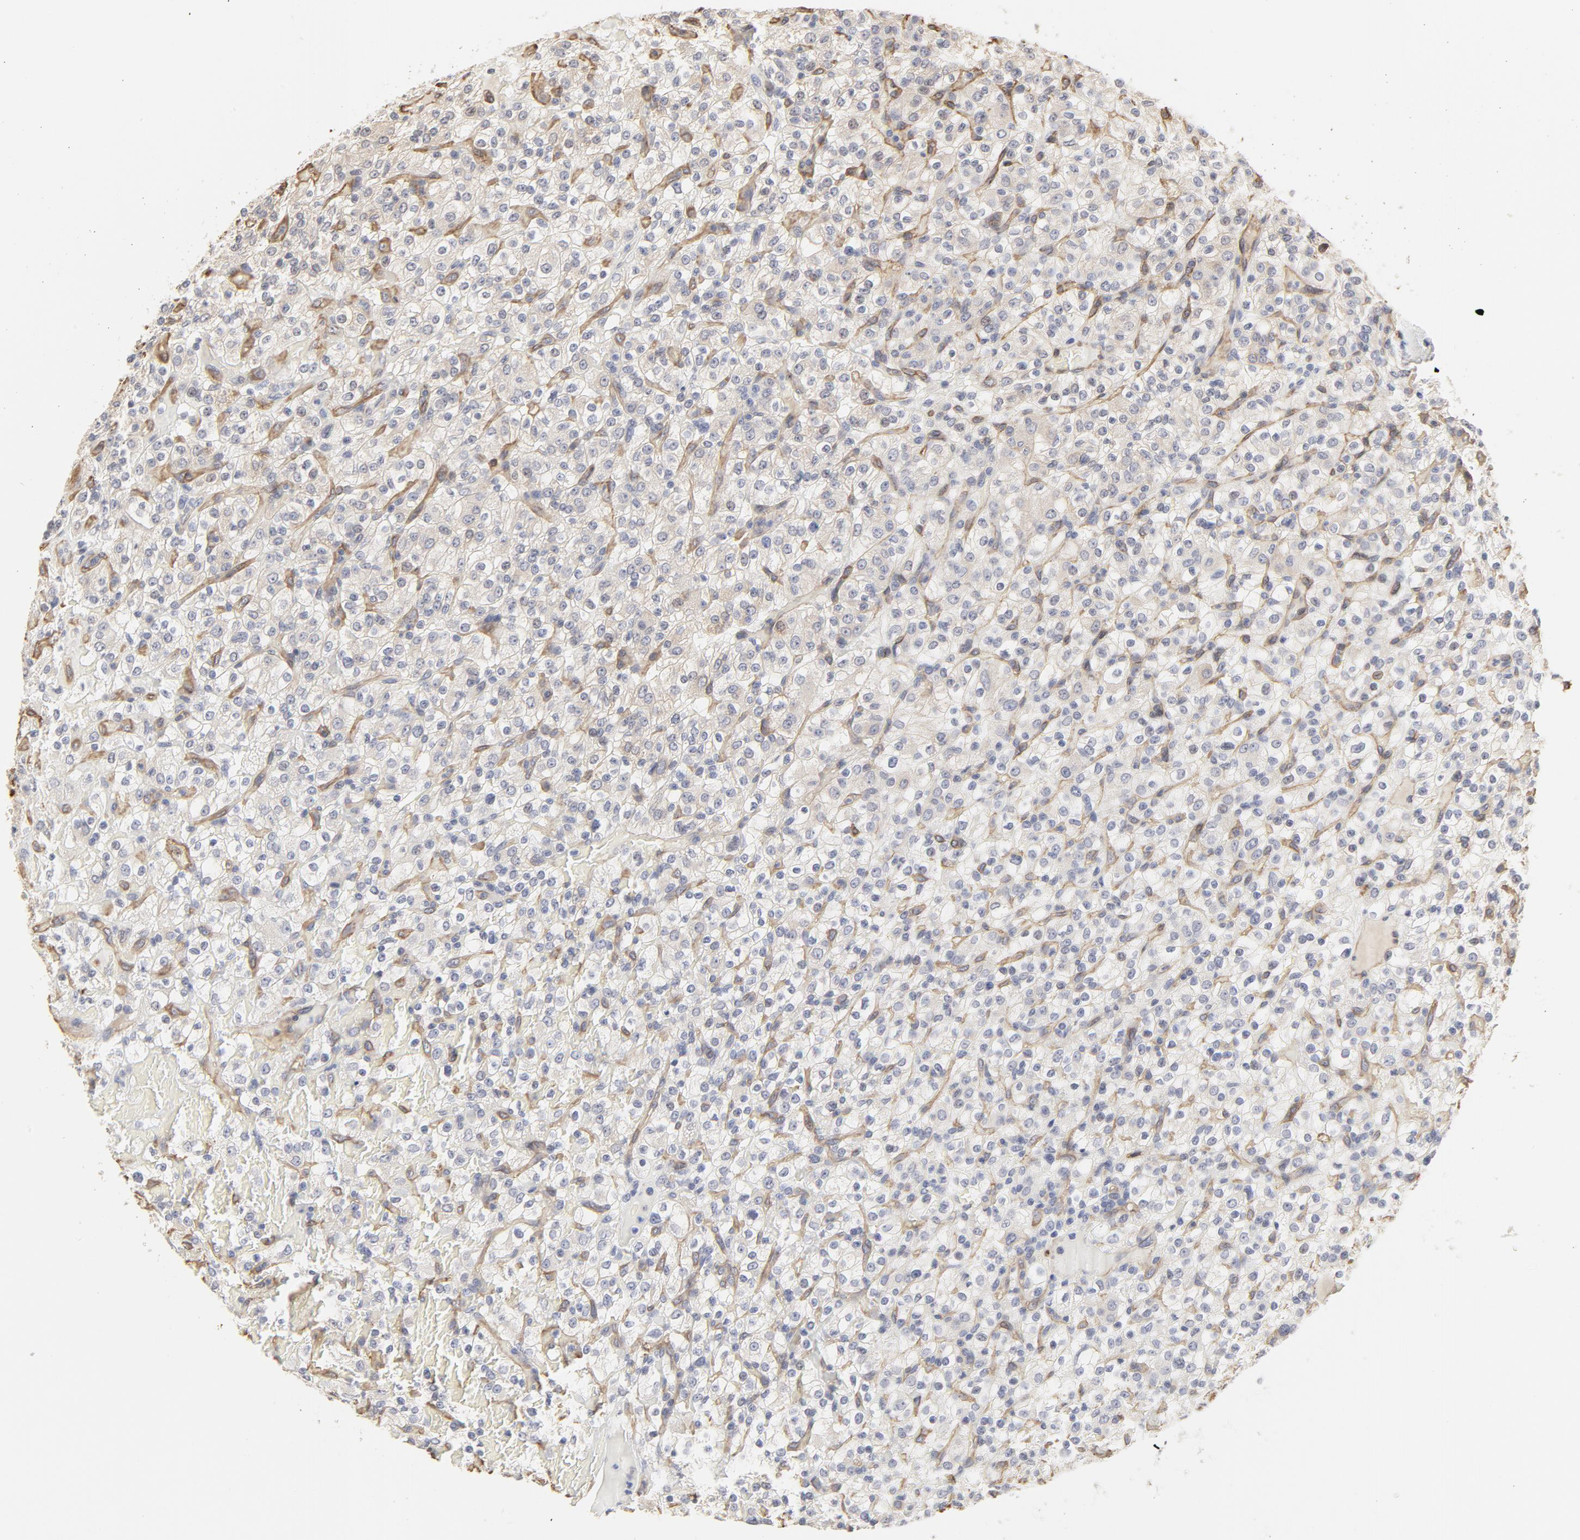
{"staining": {"intensity": "negative", "quantity": "none", "location": "none"}, "tissue": "renal cancer", "cell_type": "Tumor cells", "image_type": "cancer", "snomed": [{"axis": "morphology", "description": "Normal tissue, NOS"}, {"axis": "morphology", "description": "Adenocarcinoma, NOS"}, {"axis": "topography", "description": "Kidney"}], "caption": "IHC of renal adenocarcinoma shows no expression in tumor cells.", "gene": "MAGED4", "patient": {"sex": "female", "age": 72}}